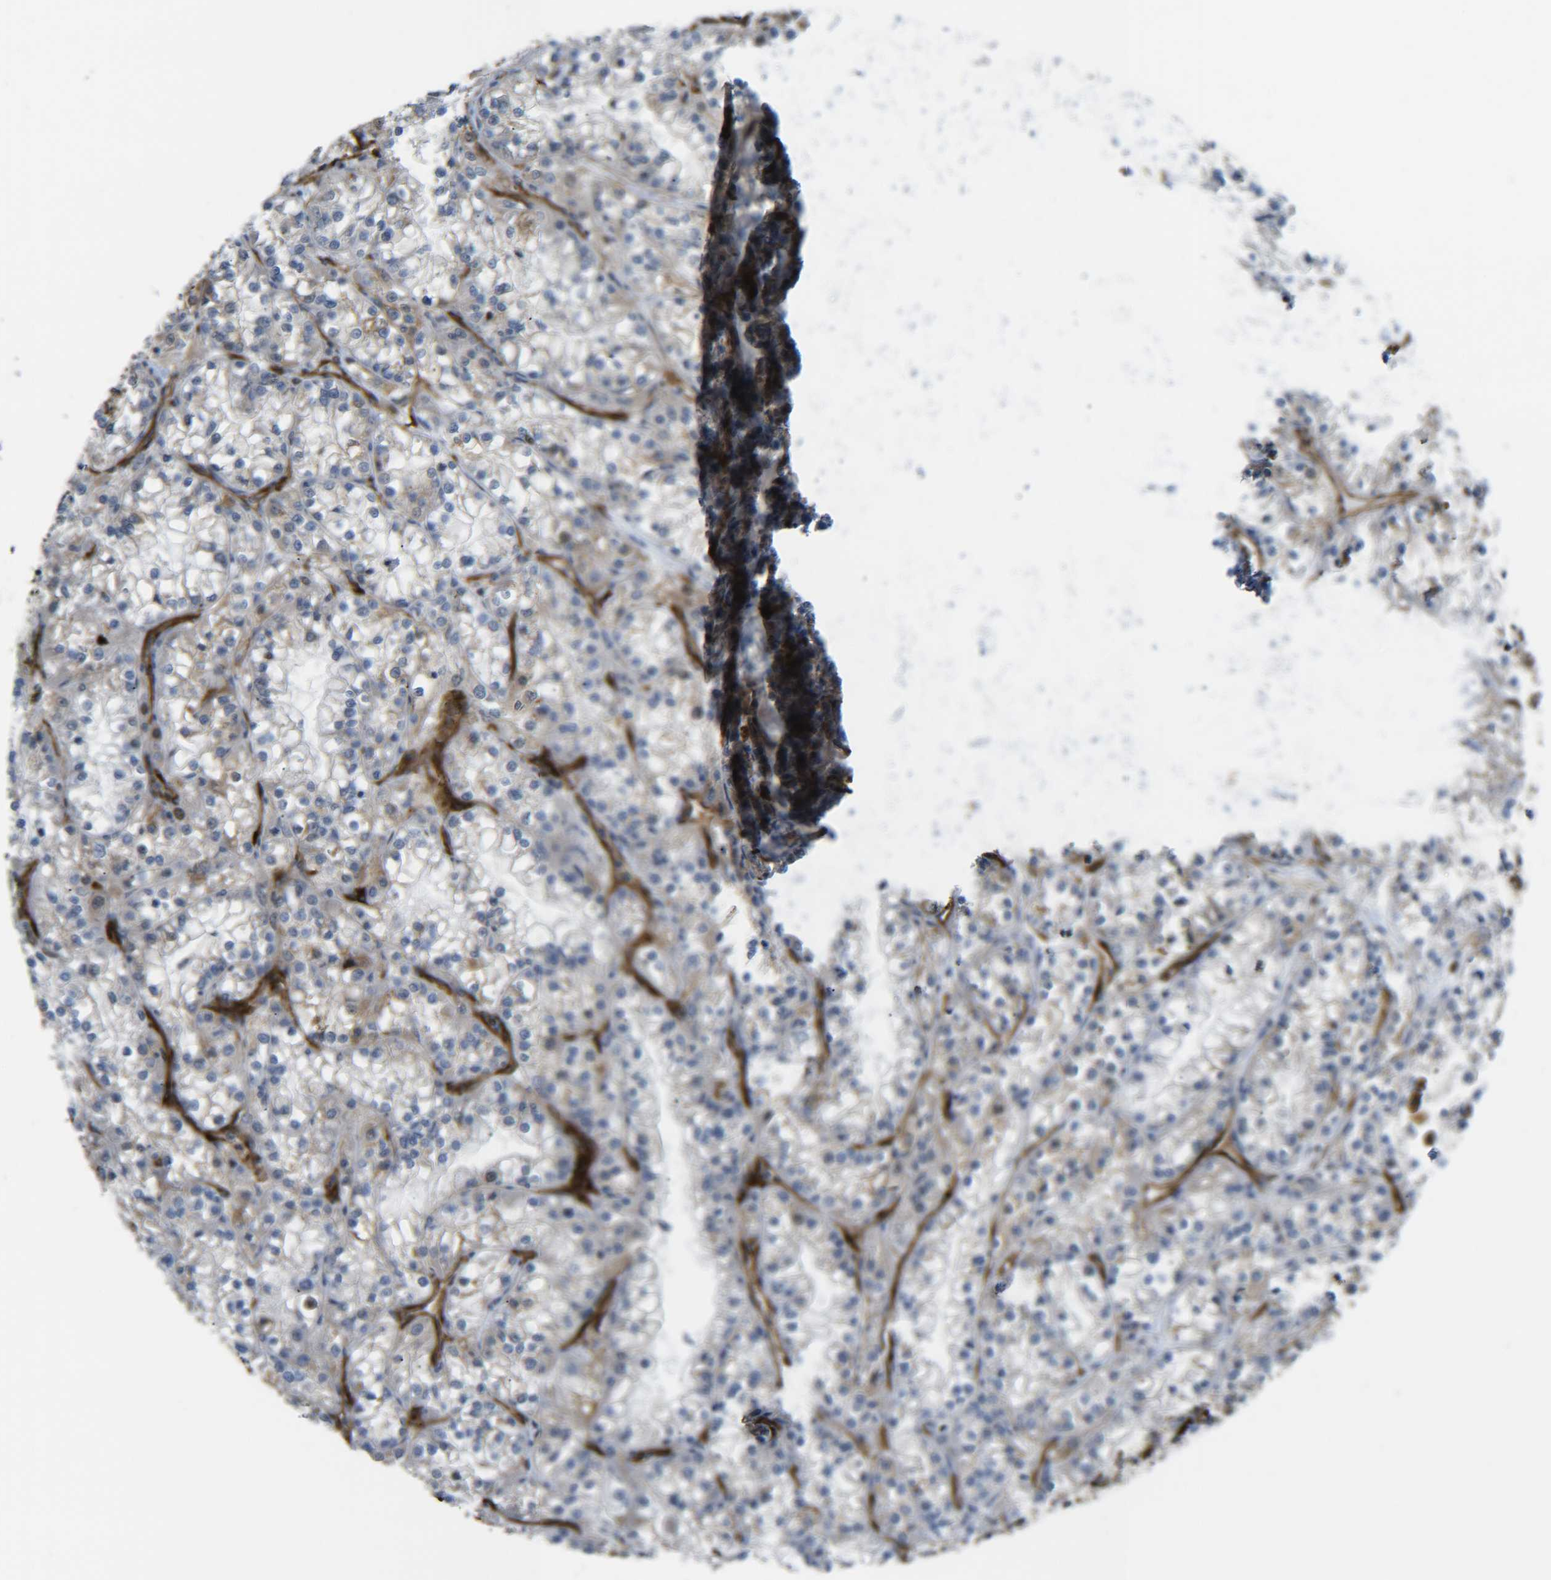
{"staining": {"intensity": "weak", "quantity": ">75%", "location": "cytoplasmic/membranous"}, "tissue": "renal cancer", "cell_type": "Tumor cells", "image_type": "cancer", "snomed": [{"axis": "morphology", "description": "Adenocarcinoma, NOS"}, {"axis": "topography", "description": "Kidney"}], "caption": "A photomicrograph showing weak cytoplasmic/membranous positivity in about >75% of tumor cells in renal cancer, as visualized by brown immunohistochemical staining.", "gene": "ECE1", "patient": {"sex": "female", "age": 52}}